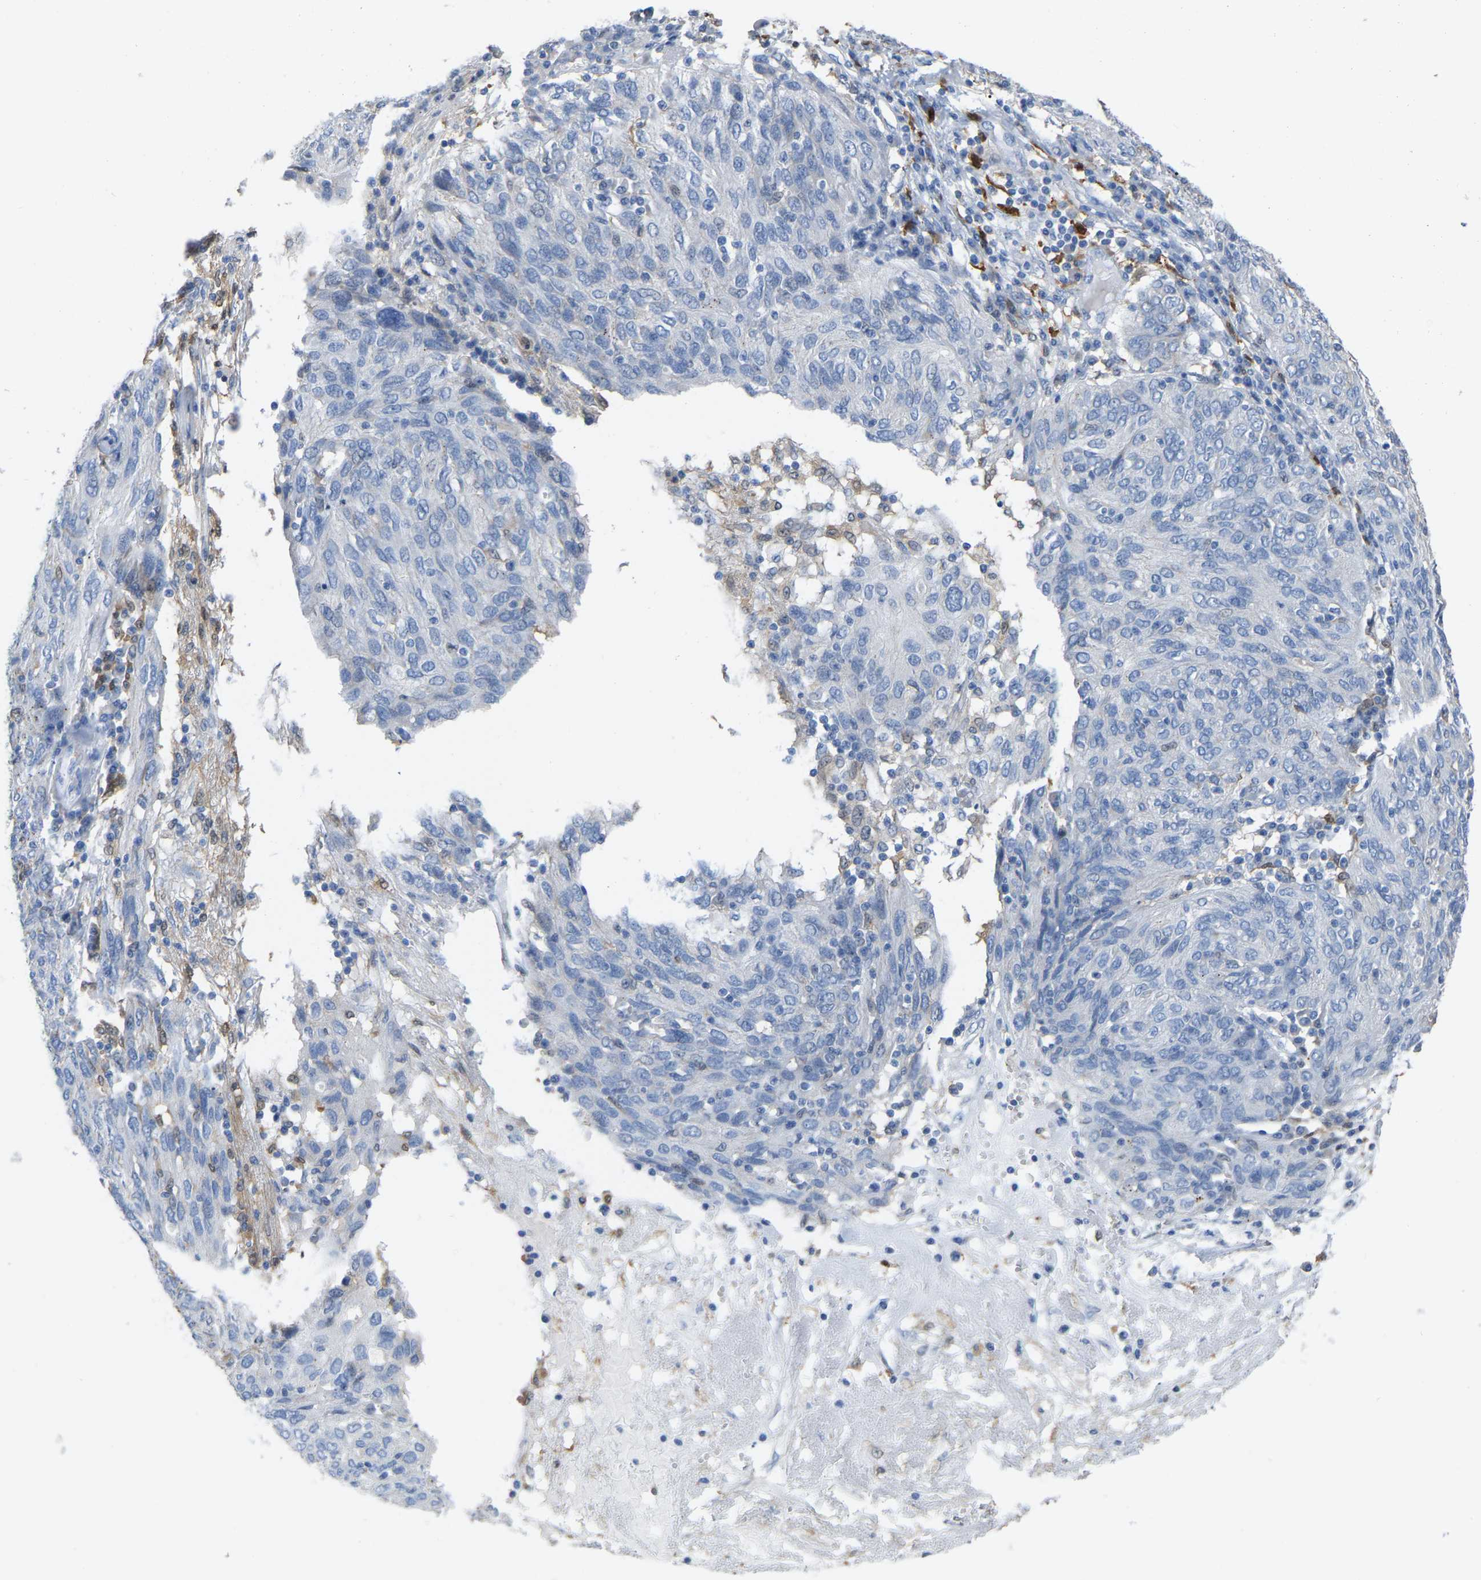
{"staining": {"intensity": "negative", "quantity": "none", "location": "none"}, "tissue": "ovarian cancer", "cell_type": "Tumor cells", "image_type": "cancer", "snomed": [{"axis": "morphology", "description": "Carcinoma, endometroid"}, {"axis": "topography", "description": "Ovary"}], "caption": "This is an immunohistochemistry (IHC) histopathology image of human ovarian endometroid carcinoma. There is no positivity in tumor cells.", "gene": "ULBP2", "patient": {"sex": "female", "age": 50}}